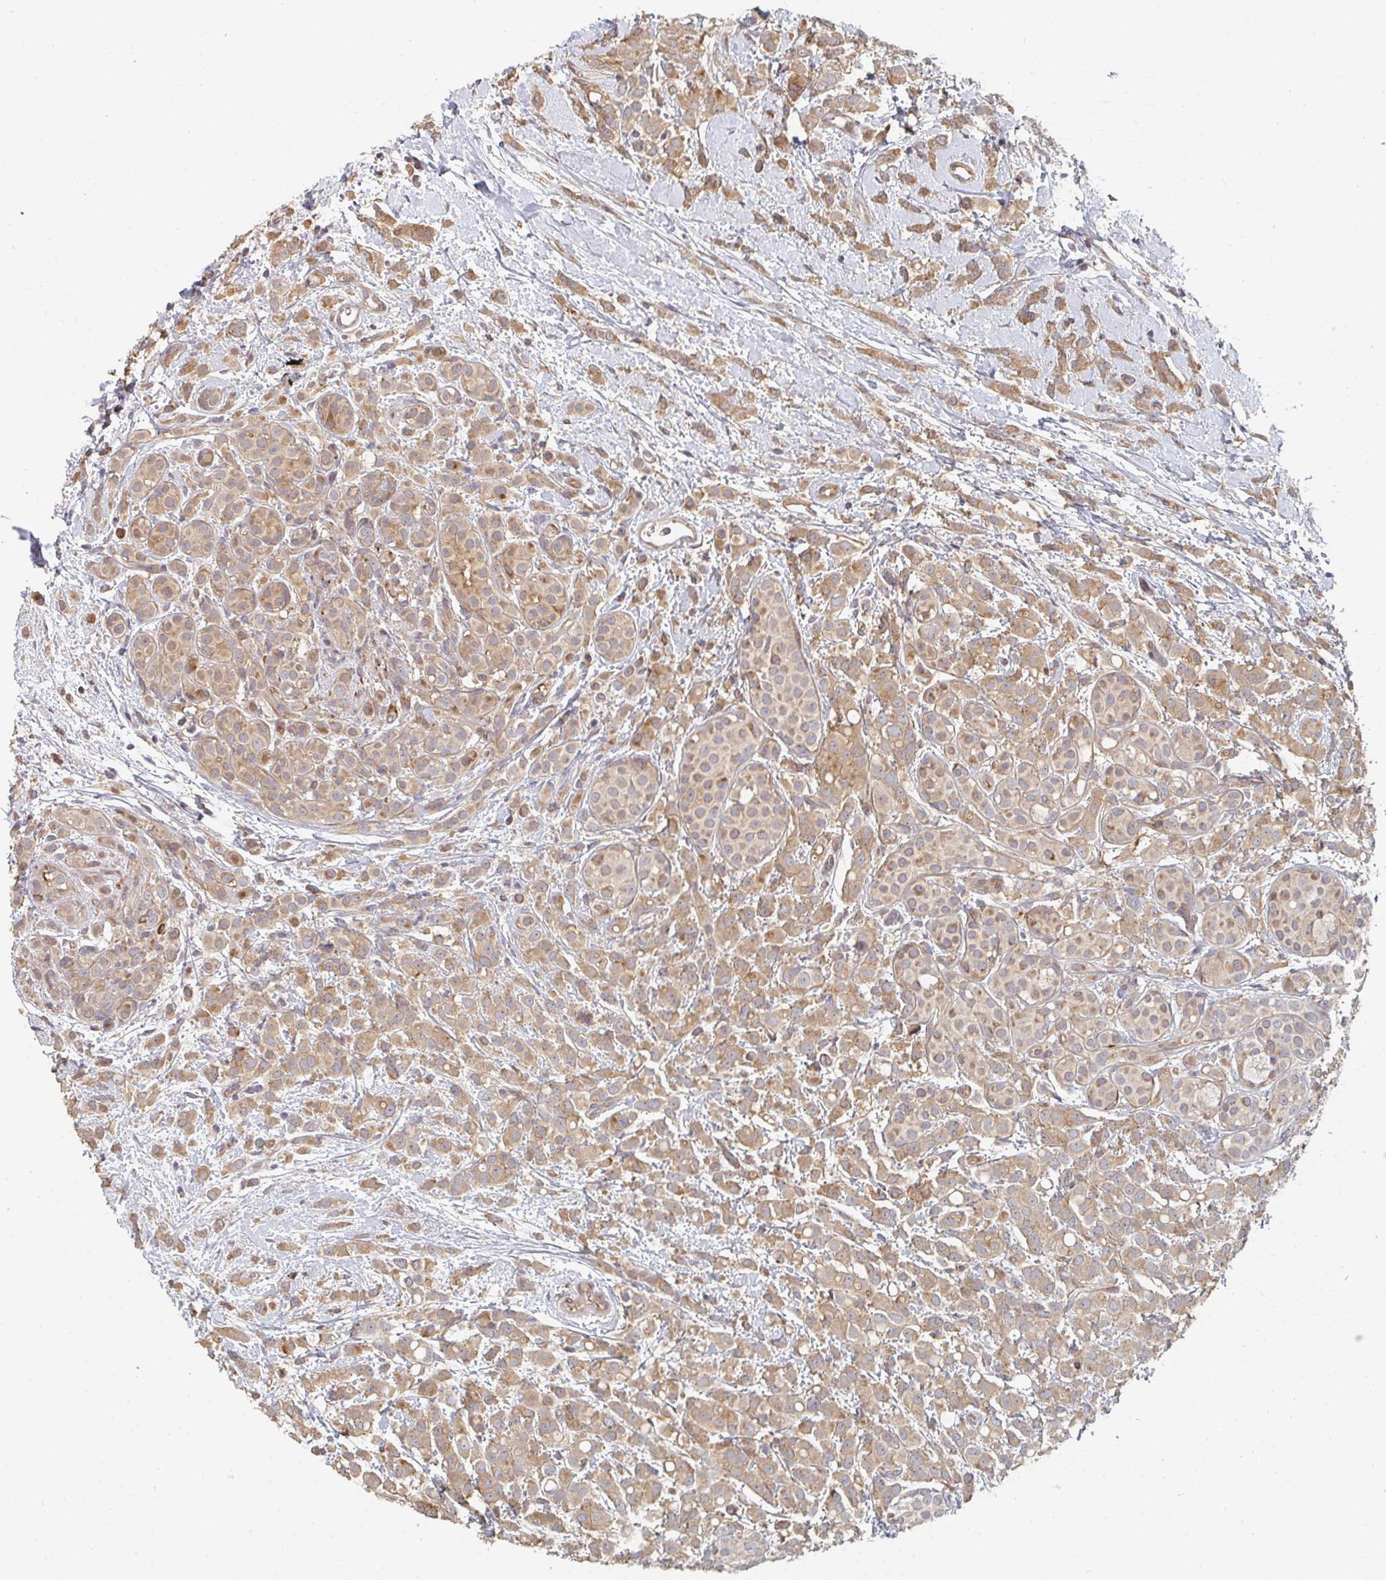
{"staining": {"intensity": "moderate", "quantity": ">75%", "location": "cytoplasmic/membranous"}, "tissue": "breast cancer", "cell_type": "Tumor cells", "image_type": "cancer", "snomed": [{"axis": "morphology", "description": "Lobular carcinoma"}, {"axis": "topography", "description": "Breast"}], "caption": "The immunohistochemical stain shows moderate cytoplasmic/membranous expression in tumor cells of breast cancer (lobular carcinoma) tissue. (DAB (3,3'-diaminobenzidine) IHC, brown staining for protein, blue staining for nuclei).", "gene": "PTEN", "patient": {"sex": "female", "age": 68}}